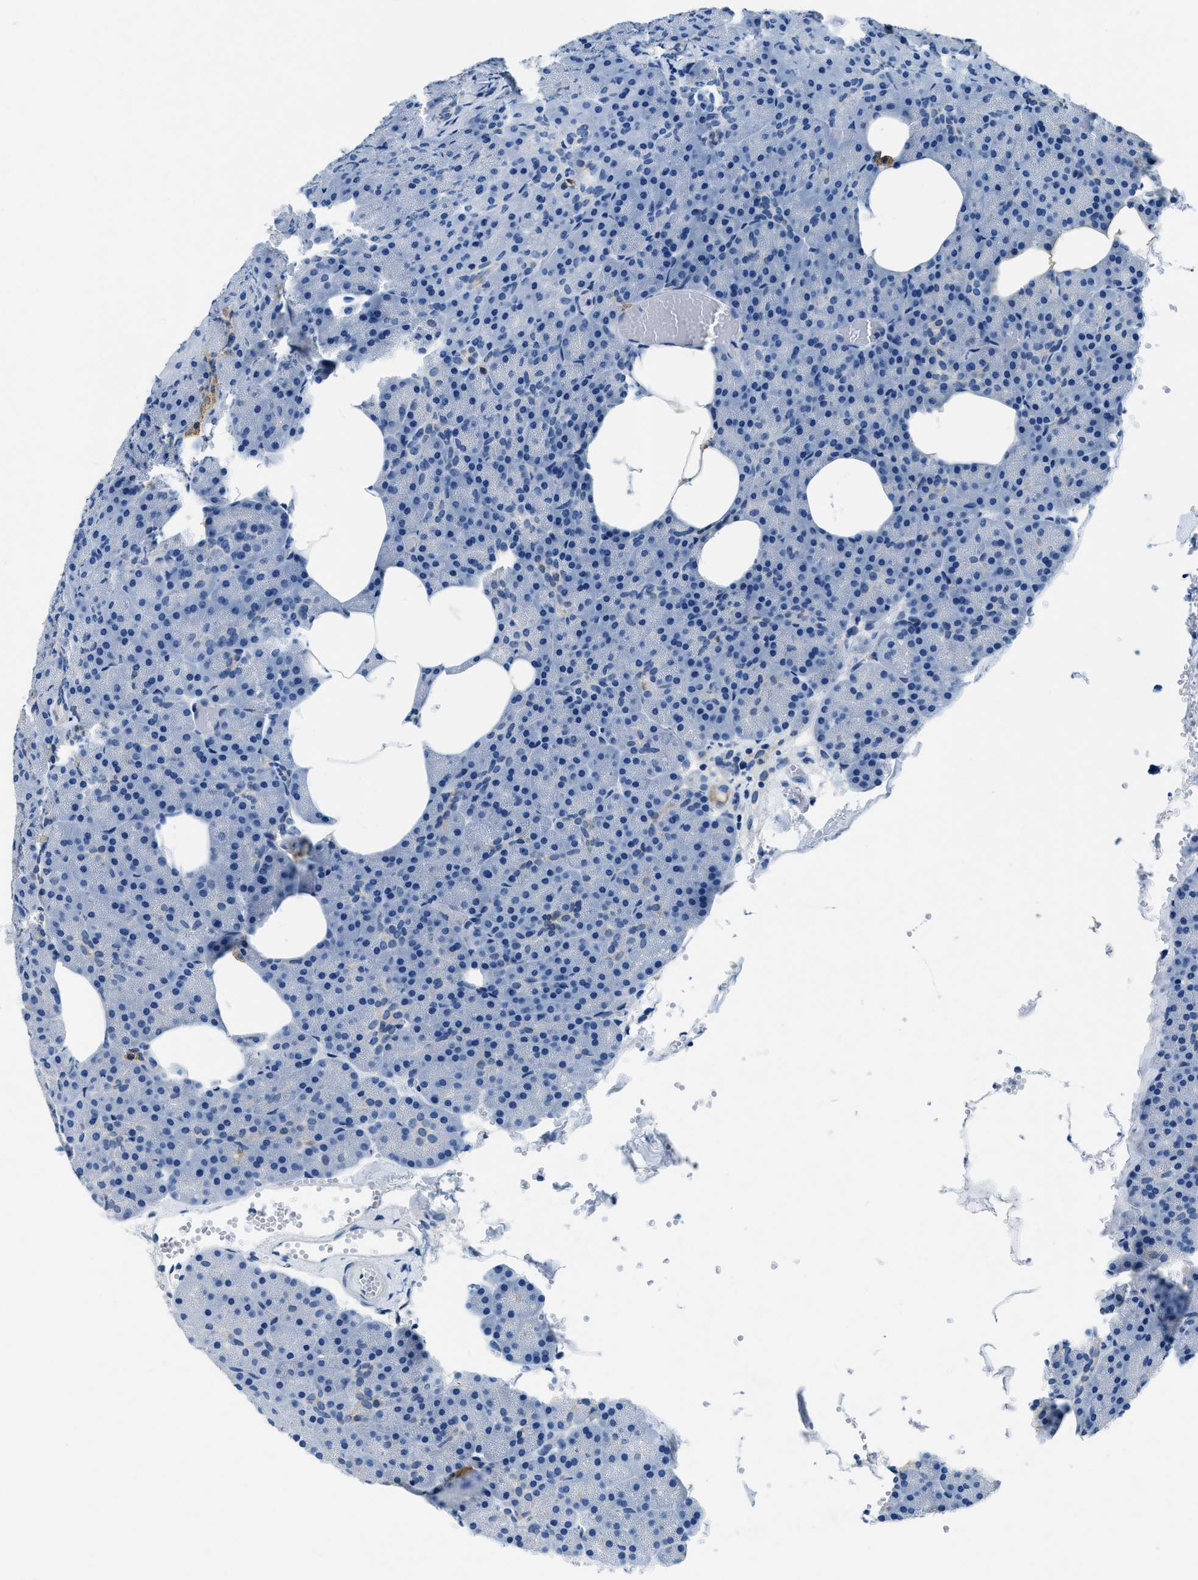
{"staining": {"intensity": "moderate", "quantity": "<25%", "location": "cytoplasmic/membranous"}, "tissue": "pancreas", "cell_type": "Exocrine glandular cells", "image_type": "normal", "snomed": [{"axis": "morphology", "description": "Normal tissue, NOS"}, {"axis": "morphology", "description": "Carcinoid, malignant, NOS"}, {"axis": "topography", "description": "Pancreas"}], "caption": "Pancreas was stained to show a protein in brown. There is low levels of moderate cytoplasmic/membranous expression in approximately <25% of exocrine glandular cells. The staining was performed using DAB, with brown indicating positive protein expression. Nuclei are stained blue with hematoxylin.", "gene": "UBAC2", "patient": {"sex": "female", "age": 35}}